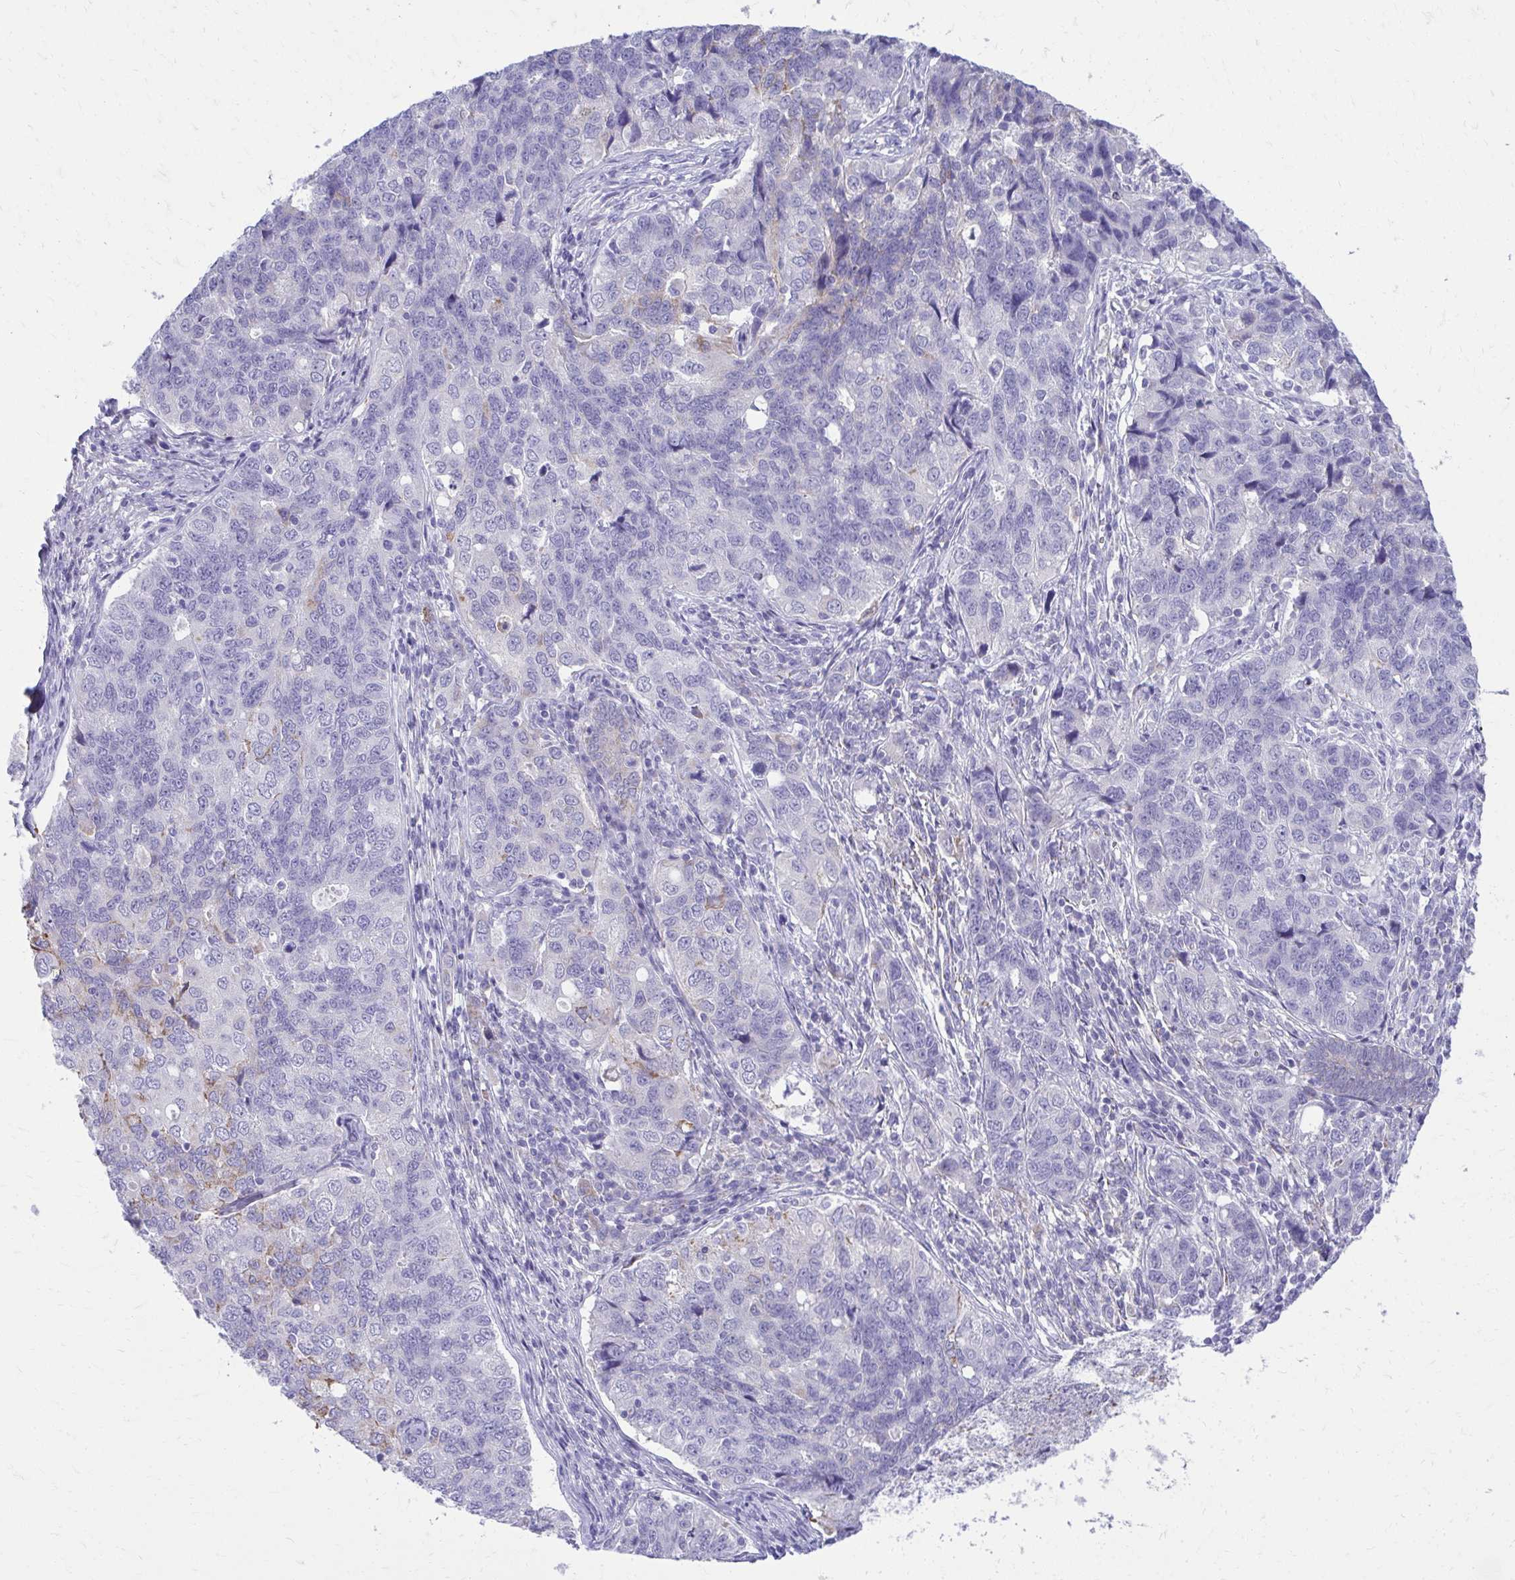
{"staining": {"intensity": "negative", "quantity": "none", "location": "none"}, "tissue": "endometrial cancer", "cell_type": "Tumor cells", "image_type": "cancer", "snomed": [{"axis": "morphology", "description": "Adenocarcinoma, NOS"}, {"axis": "topography", "description": "Endometrium"}], "caption": "Immunohistochemistry image of neoplastic tissue: human adenocarcinoma (endometrial) stained with DAB reveals no significant protein expression in tumor cells.", "gene": "AIG1", "patient": {"sex": "female", "age": 43}}